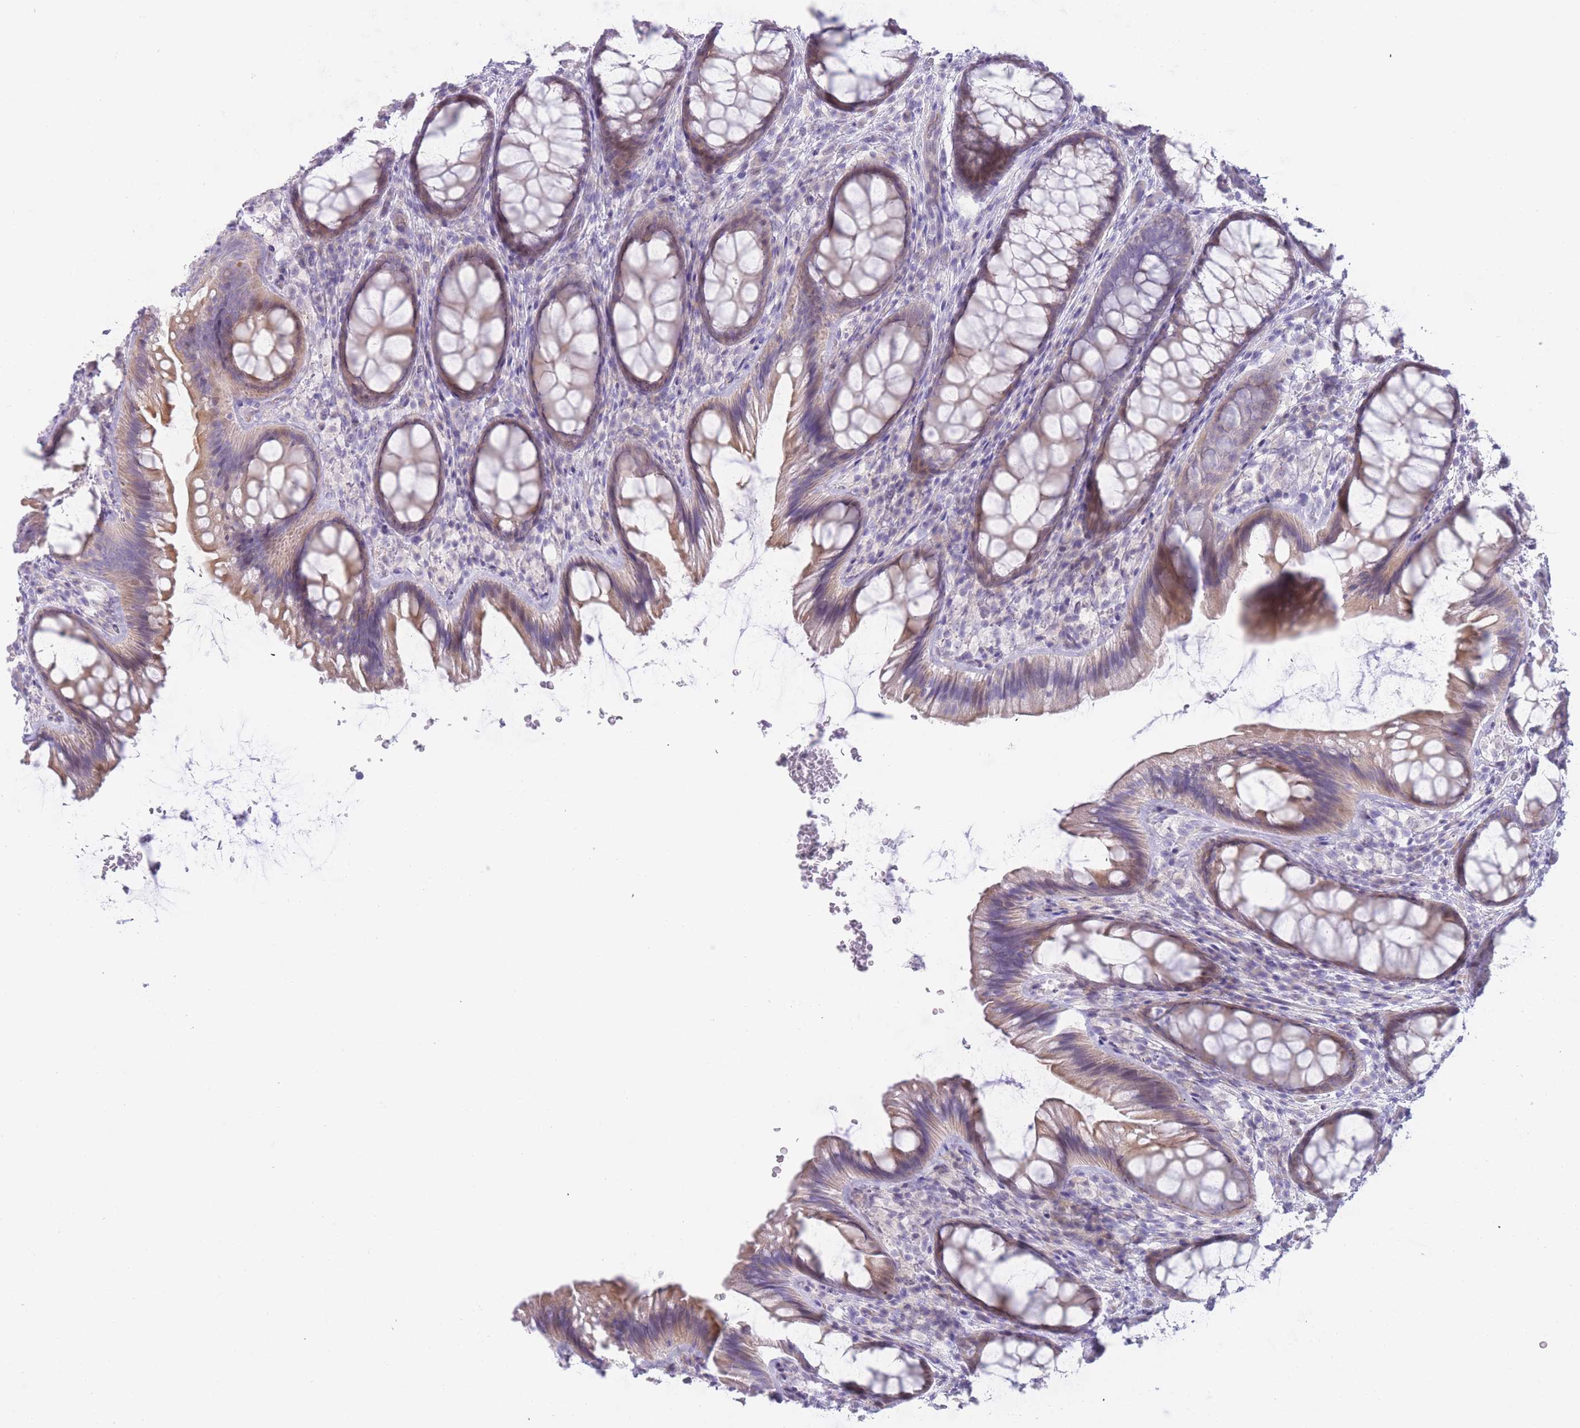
{"staining": {"intensity": "negative", "quantity": "none", "location": "none"}, "tissue": "colon", "cell_type": "Endothelial cells", "image_type": "normal", "snomed": [{"axis": "morphology", "description": "Normal tissue, NOS"}, {"axis": "topography", "description": "Colon"}], "caption": "IHC histopathology image of unremarkable human colon stained for a protein (brown), which displays no expression in endothelial cells.", "gene": "IMPG1", "patient": {"sex": "male", "age": 46}}